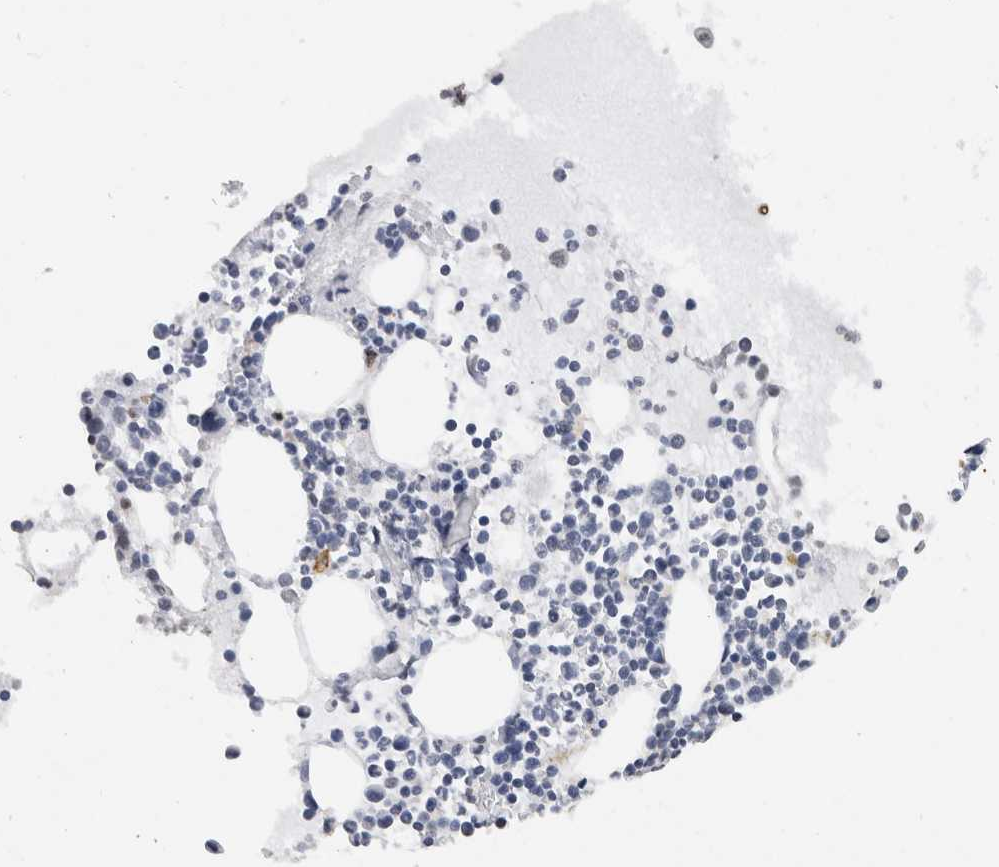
{"staining": {"intensity": "negative", "quantity": "none", "location": "none"}, "tissue": "bone marrow", "cell_type": "Hematopoietic cells", "image_type": "normal", "snomed": [{"axis": "morphology", "description": "Normal tissue, NOS"}, {"axis": "morphology", "description": "Inflammation, NOS"}, {"axis": "topography", "description": "Bone marrow"}], "caption": "A high-resolution micrograph shows IHC staining of normal bone marrow, which shows no significant staining in hematopoietic cells.", "gene": "CNTN1", "patient": {"sex": "male", "age": 46}}